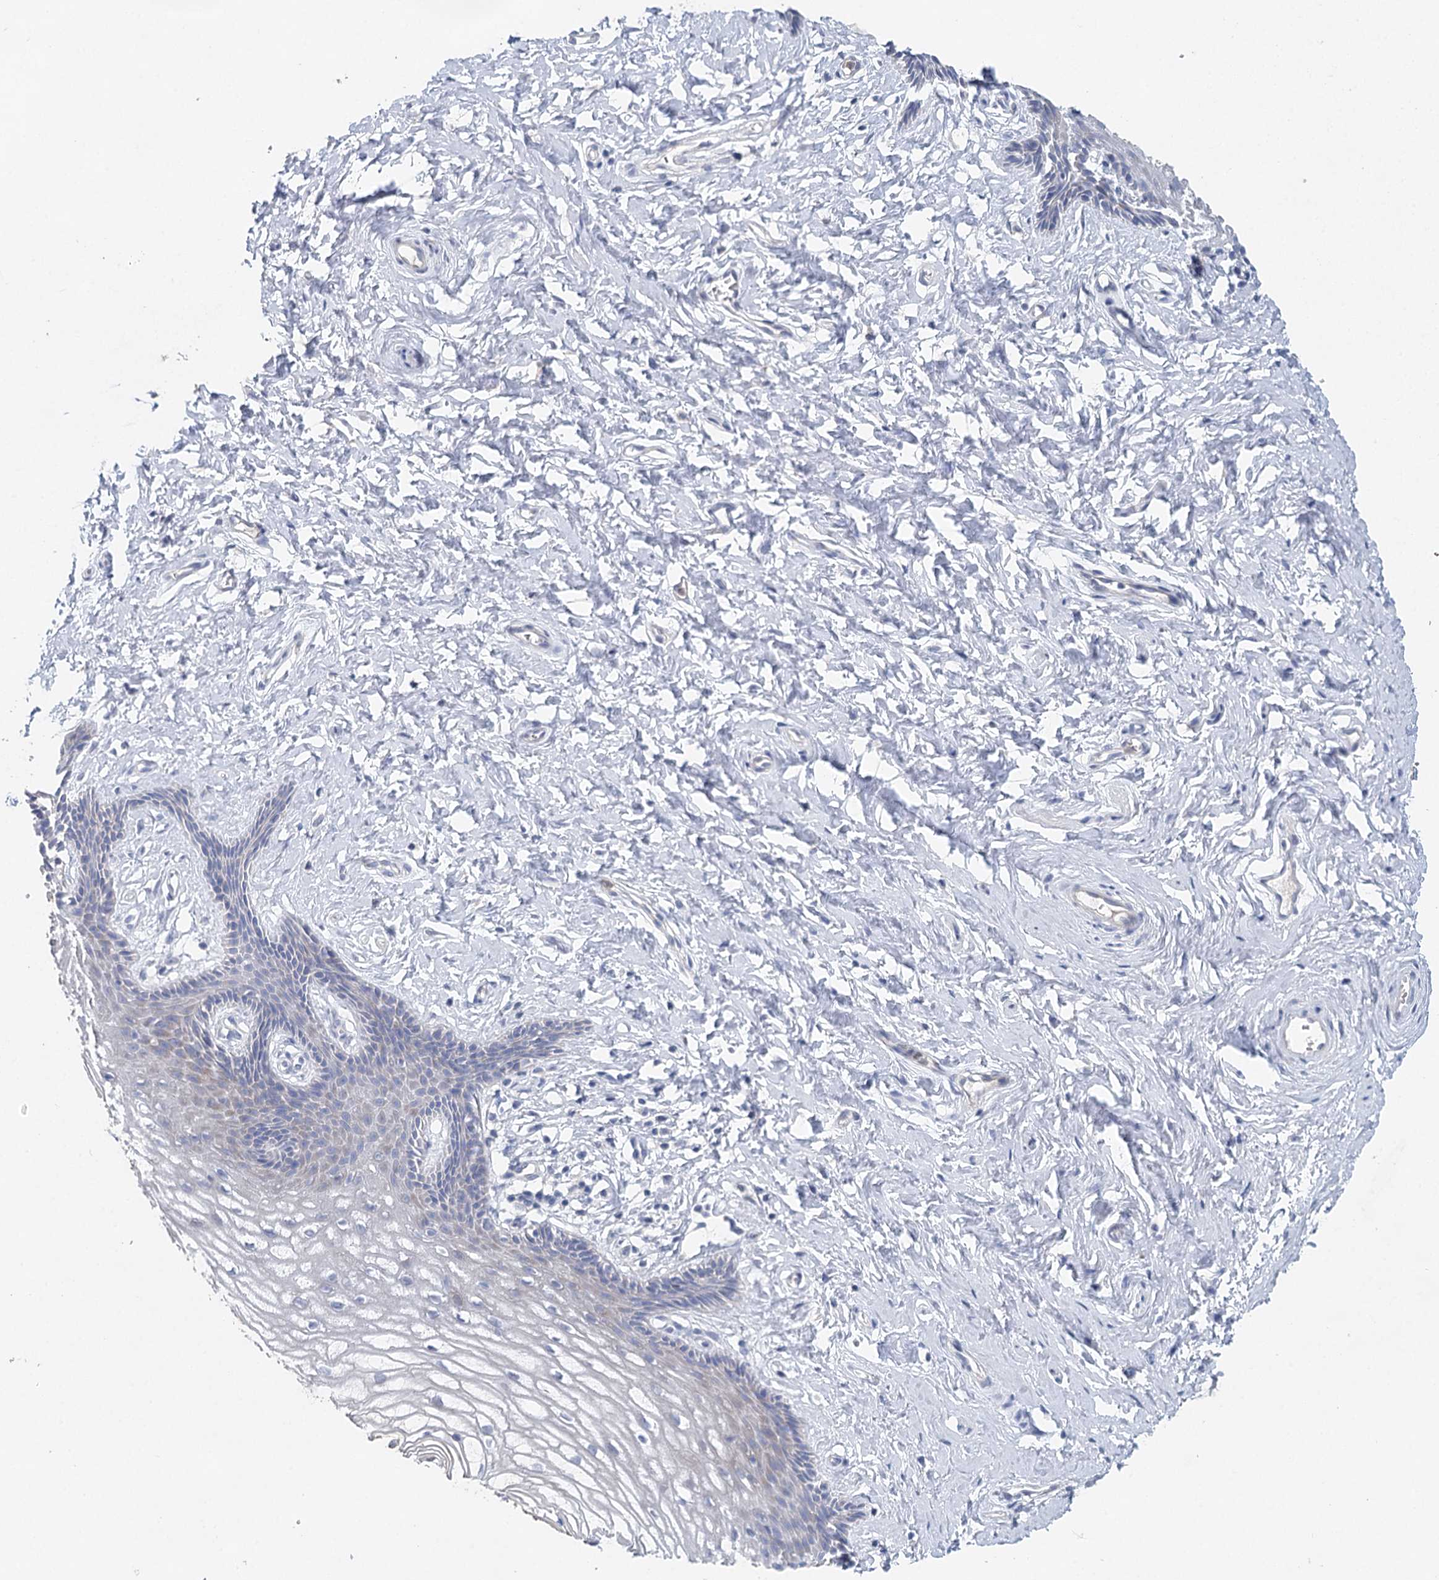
{"staining": {"intensity": "negative", "quantity": "none", "location": "none"}, "tissue": "vagina", "cell_type": "Squamous epithelial cells", "image_type": "normal", "snomed": [{"axis": "morphology", "description": "Normal tissue, NOS"}, {"axis": "topography", "description": "Vagina"}, {"axis": "topography", "description": "Cervix"}], "caption": "DAB immunohistochemical staining of unremarkable vagina demonstrates no significant positivity in squamous epithelial cells. The staining was performed using DAB to visualize the protein expression in brown, while the nuclei were stained in blue with hematoxylin (Magnification: 20x).", "gene": "MYL6B", "patient": {"sex": "female", "age": 40}}